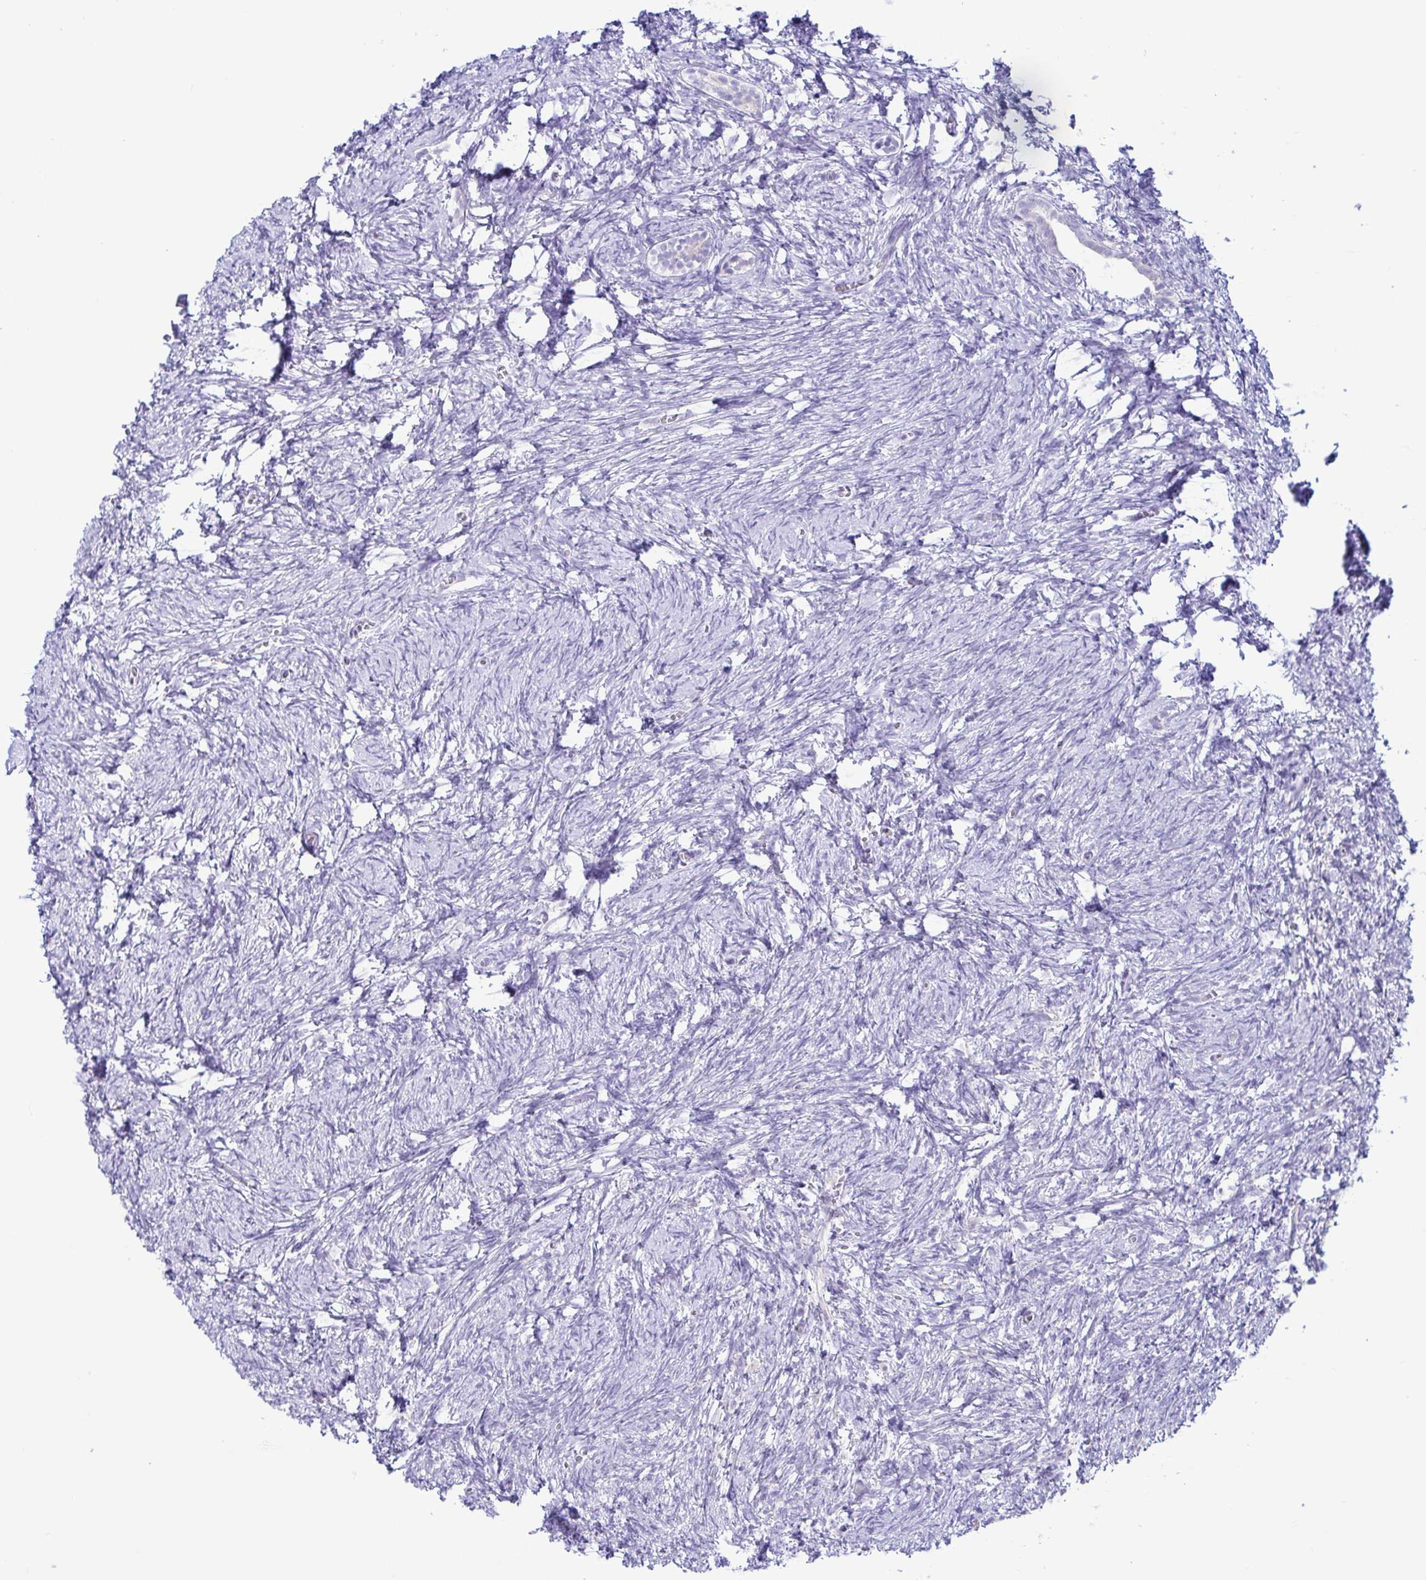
{"staining": {"intensity": "negative", "quantity": "none", "location": "none"}, "tissue": "ovary", "cell_type": "Ovarian stroma cells", "image_type": "normal", "snomed": [{"axis": "morphology", "description": "Normal tissue, NOS"}, {"axis": "topography", "description": "Ovary"}], "caption": "The histopathology image displays no significant positivity in ovarian stroma cells of ovary.", "gene": "TNNI2", "patient": {"sex": "female", "age": 41}}